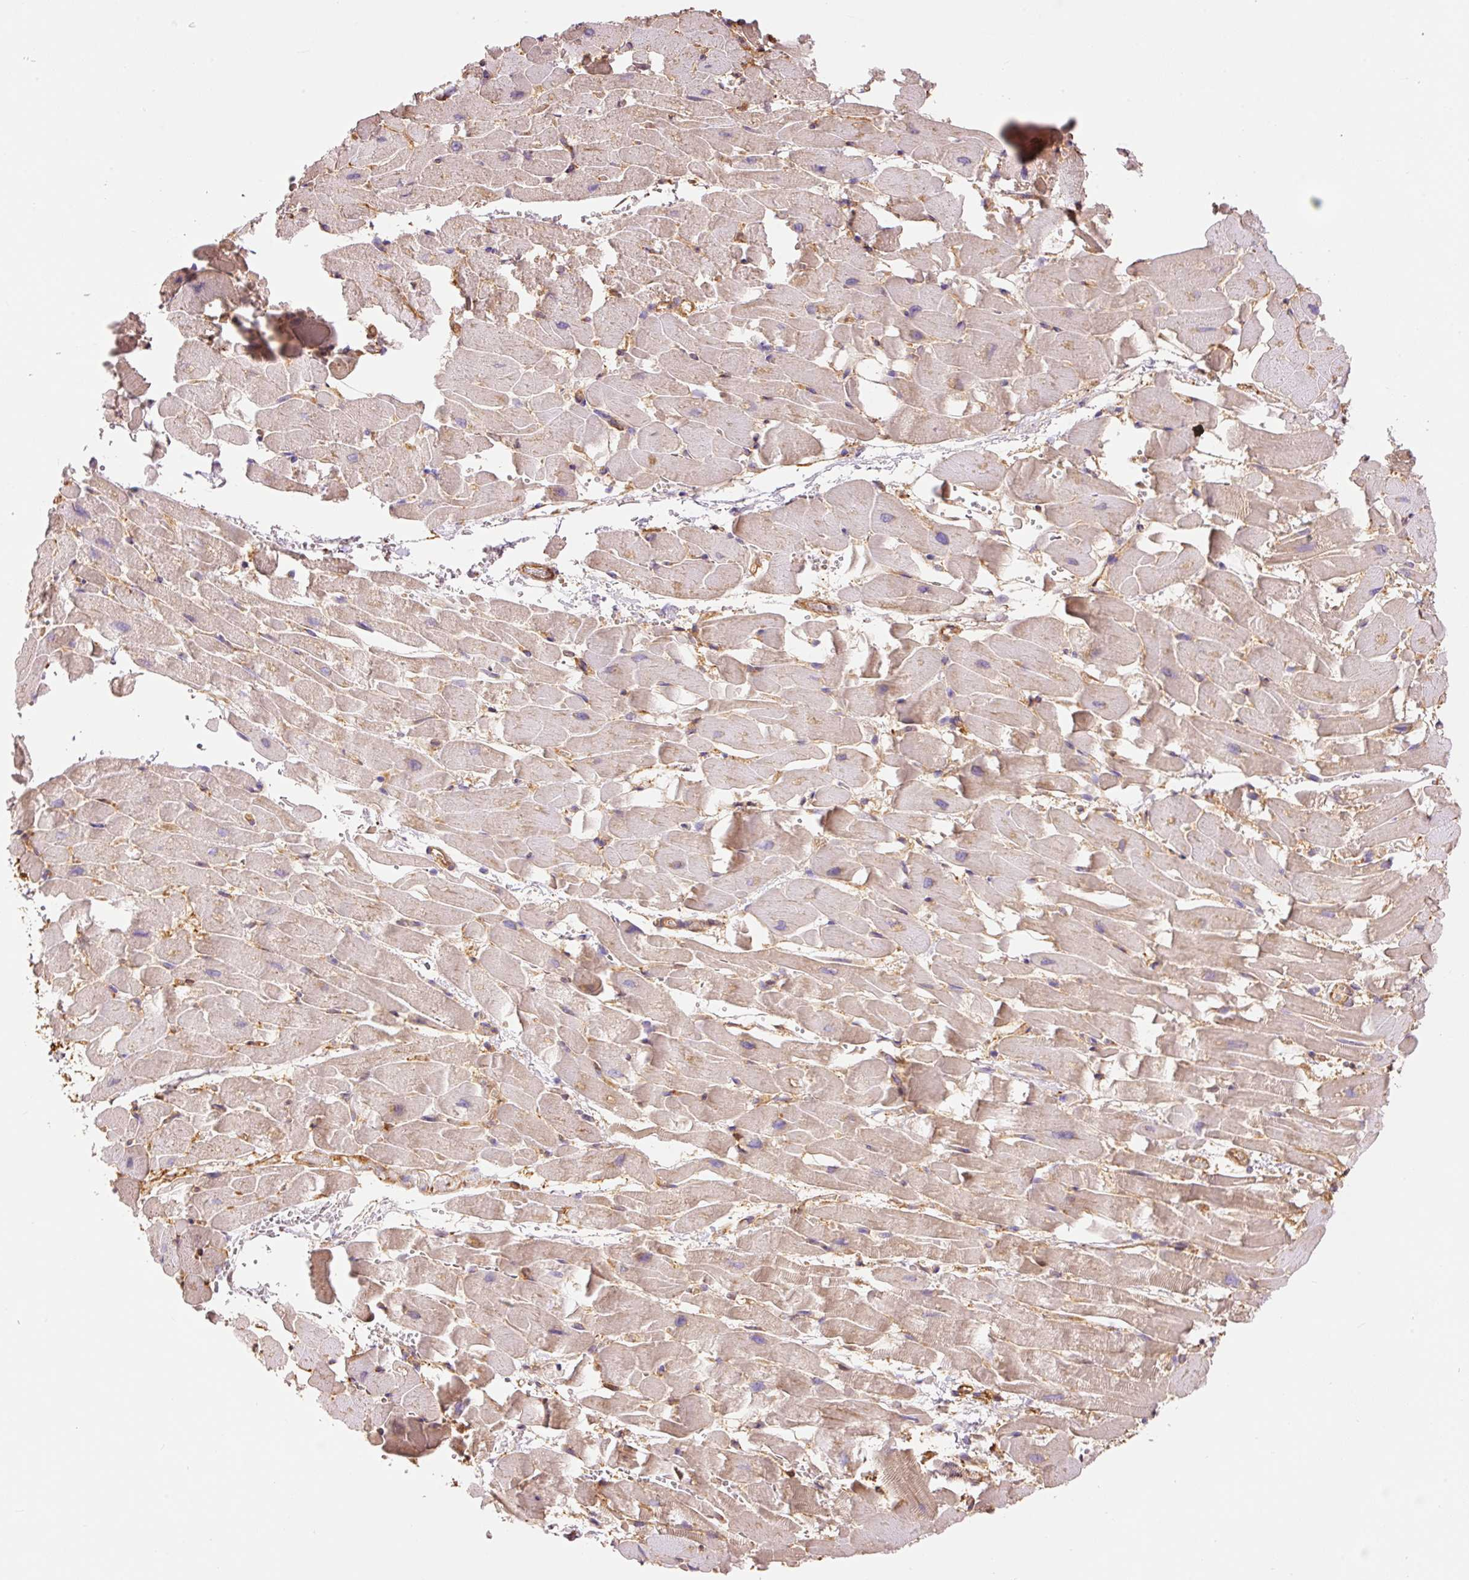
{"staining": {"intensity": "moderate", "quantity": "25%-75%", "location": "cytoplasmic/membranous"}, "tissue": "heart muscle", "cell_type": "Cardiomyocytes", "image_type": "normal", "snomed": [{"axis": "morphology", "description": "Normal tissue, NOS"}, {"axis": "topography", "description": "Heart"}], "caption": "The micrograph displays a brown stain indicating the presence of a protein in the cytoplasmic/membranous of cardiomyocytes in heart muscle. (DAB = brown stain, brightfield microscopy at high magnification).", "gene": "ENSG00000249624", "patient": {"sex": "male", "age": 37}}